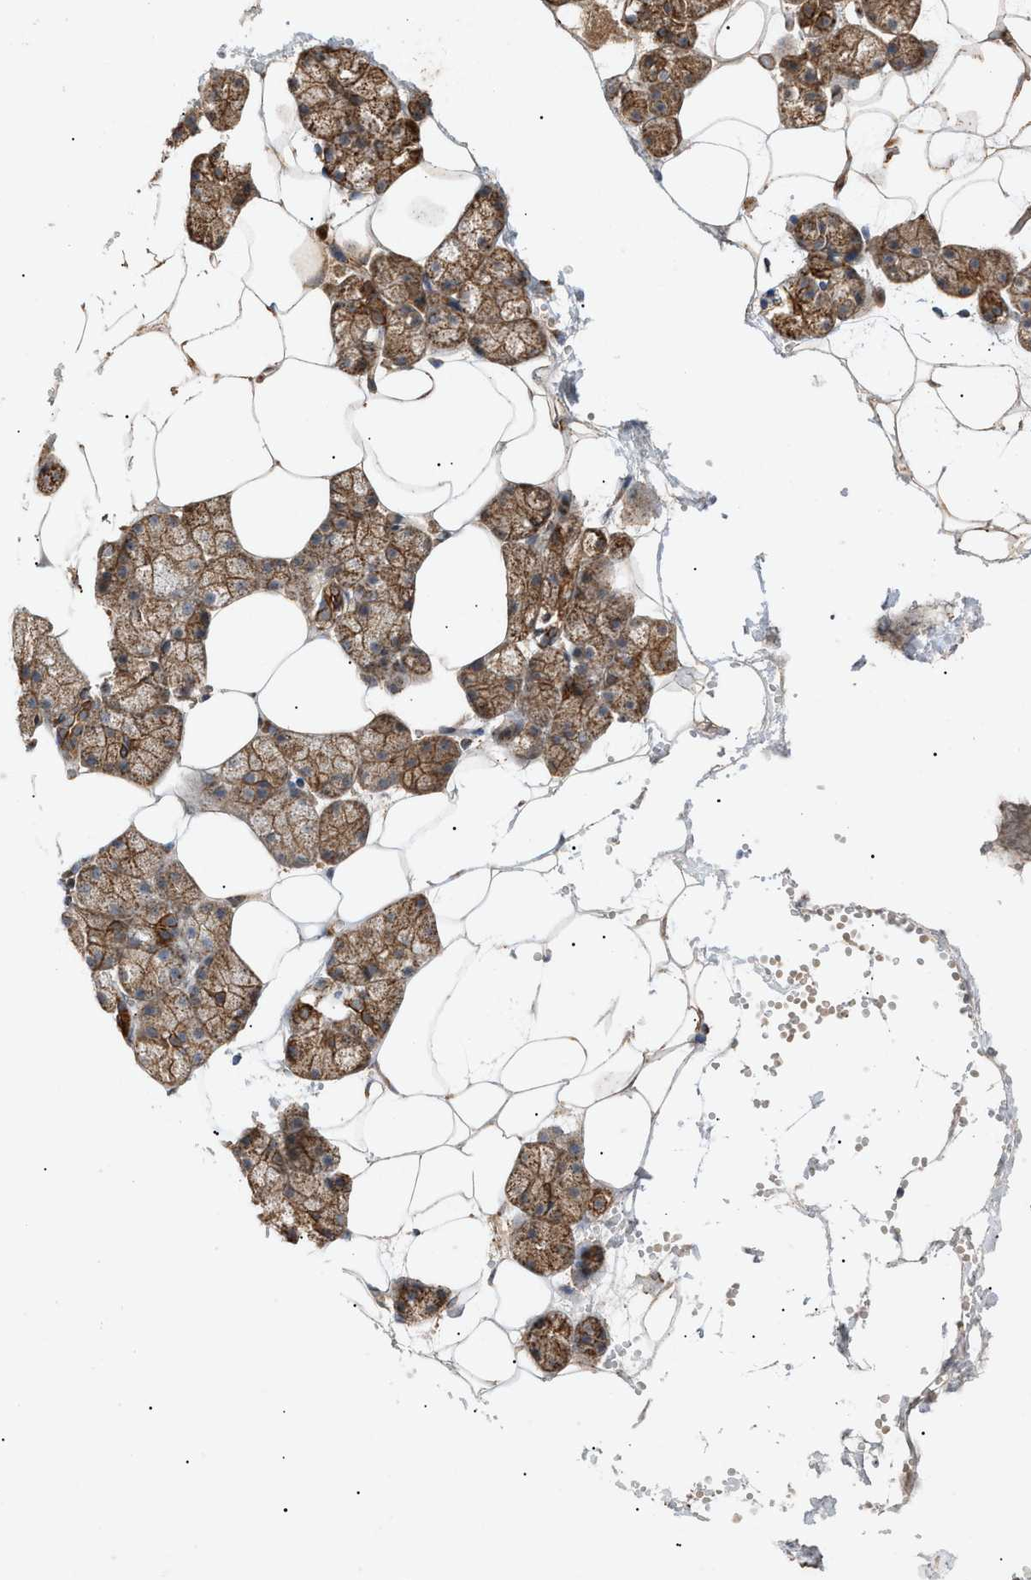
{"staining": {"intensity": "strong", "quantity": ">75%", "location": "cytoplasmic/membranous"}, "tissue": "salivary gland", "cell_type": "Glandular cells", "image_type": "normal", "snomed": [{"axis": "morphology", "description": "Normal tissue, NOS"}, {"axis": "topography", "description": "Salivary gland"}], "caption": "Normal salivary gland displays strong cytoplasmic/membranous positivity in about >75% of glandular cells.", "gene": "MTCH1", "patient": {"sex": "male", "age": 62}}